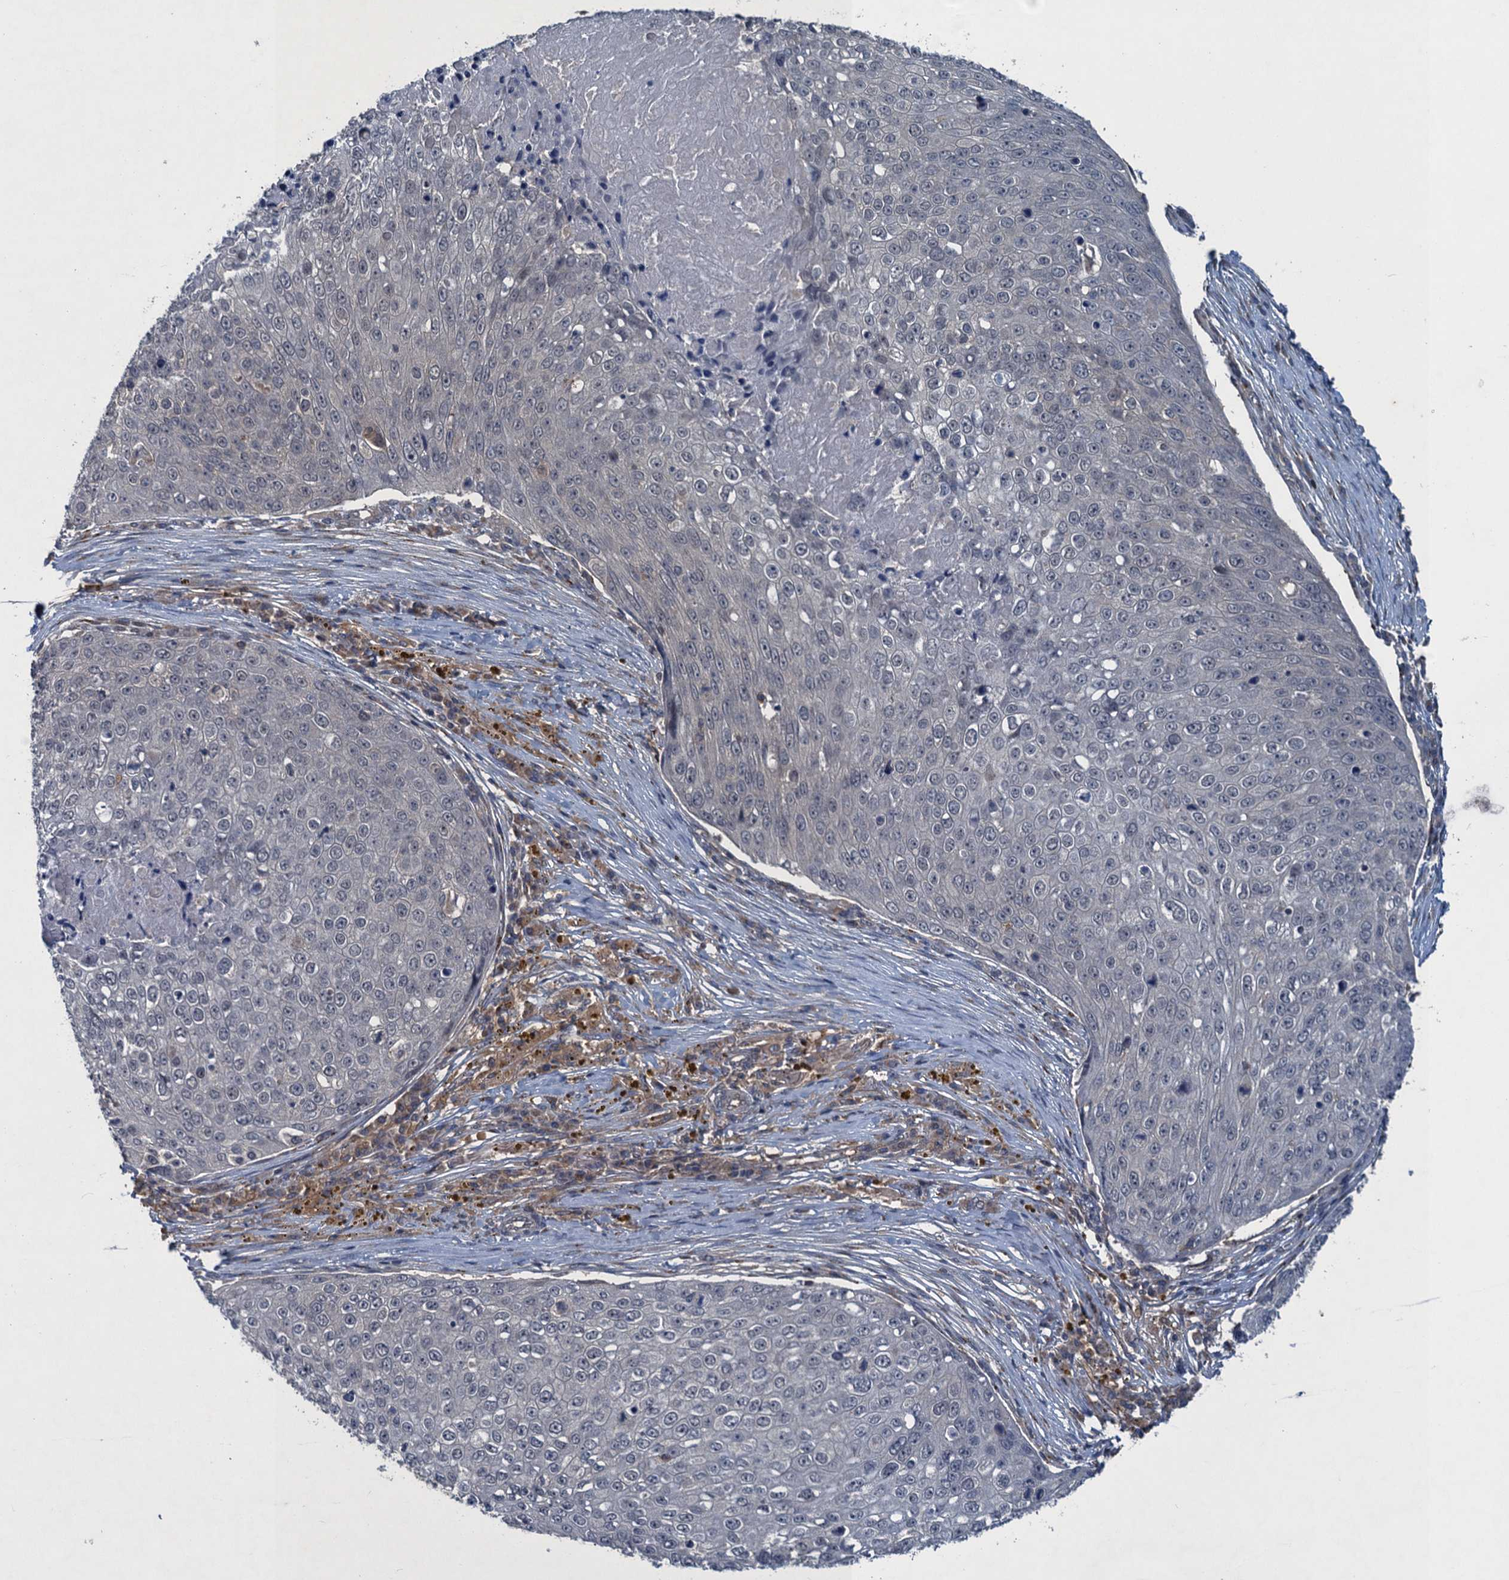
{"staining": {"intensity": "negative", "quantity": "none", "location": "none"}, "tissue": "skin cancer", "cell_type": "Tumor cells", "image_type": "cancer", "snomed": [{"axis": "morphology", "description": "Squamous cell carcinoma, NOS"}, {"axis": "topography", "description": "Skin"}], "caption": "A histopathology image of squamous cell carcinoma (skin) stained for a protein displays no brown staining in tumor cells. Brightfield microscopy of immunohistochemistry (IHC) stained with DAB (3,3'-diaminobenzidine) (brown) and hematoxylin (blue), captured at high magnification.", "gene": "RNF165", "patient": {"sex": "male", "age": 71}}